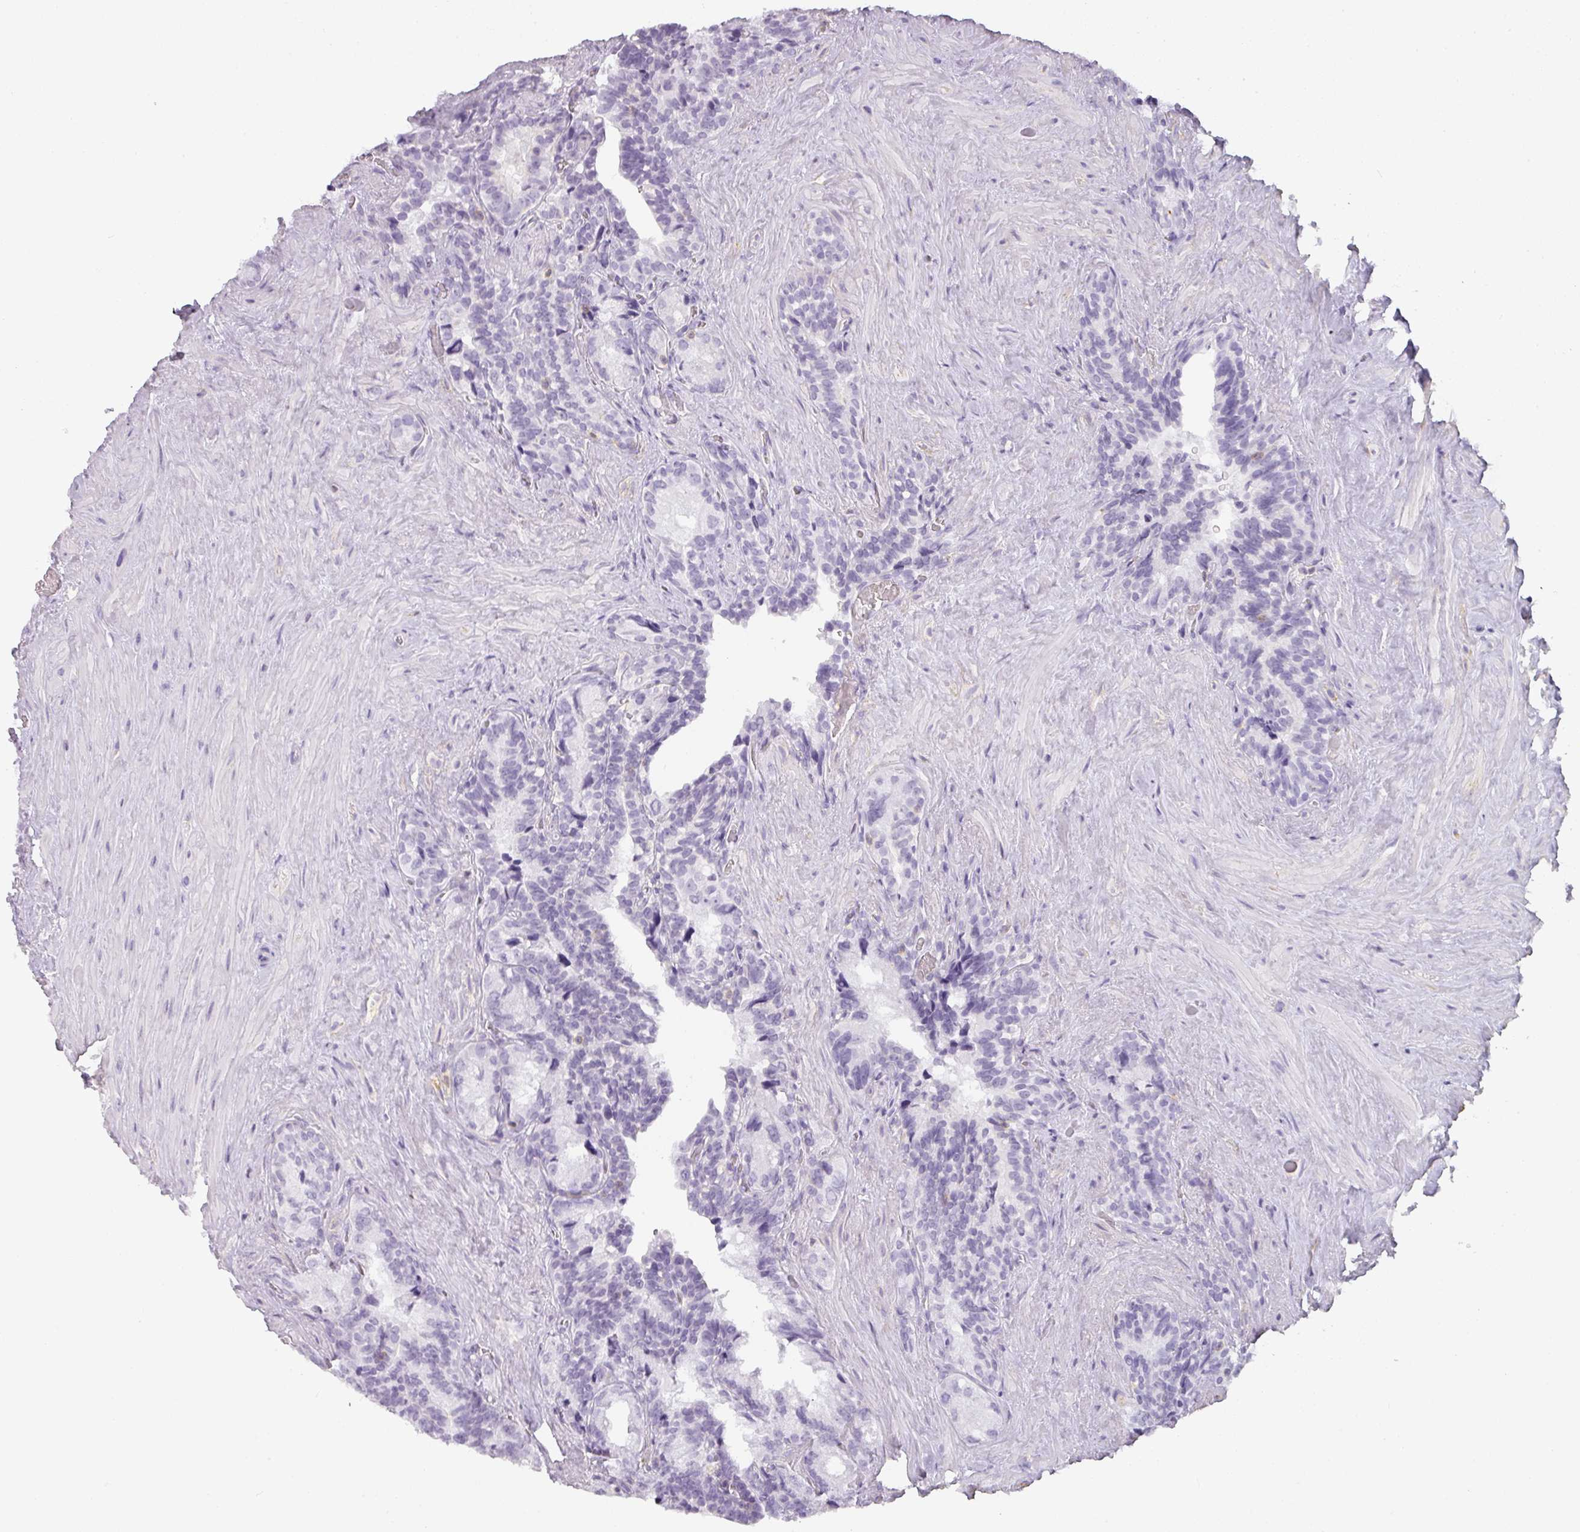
{"staining": {"intensity": "negative", "quantity": "none", "location": "none"}, "tissue": "seminal vesicle", "cell_type": "Glandular cells", "image_type": "normal", "snomed": [{"axis": "morphology", "description": "Normal tissue, NOS"}, {"axis": "topography", "description": "Seminal veicle"}], "caption": "Human seminal vesicle stained for a protein using IHC demonstrates no staining in glandular cells.", "gene": "TMEM42", "patient": {"sex": "male", "age": 68}}